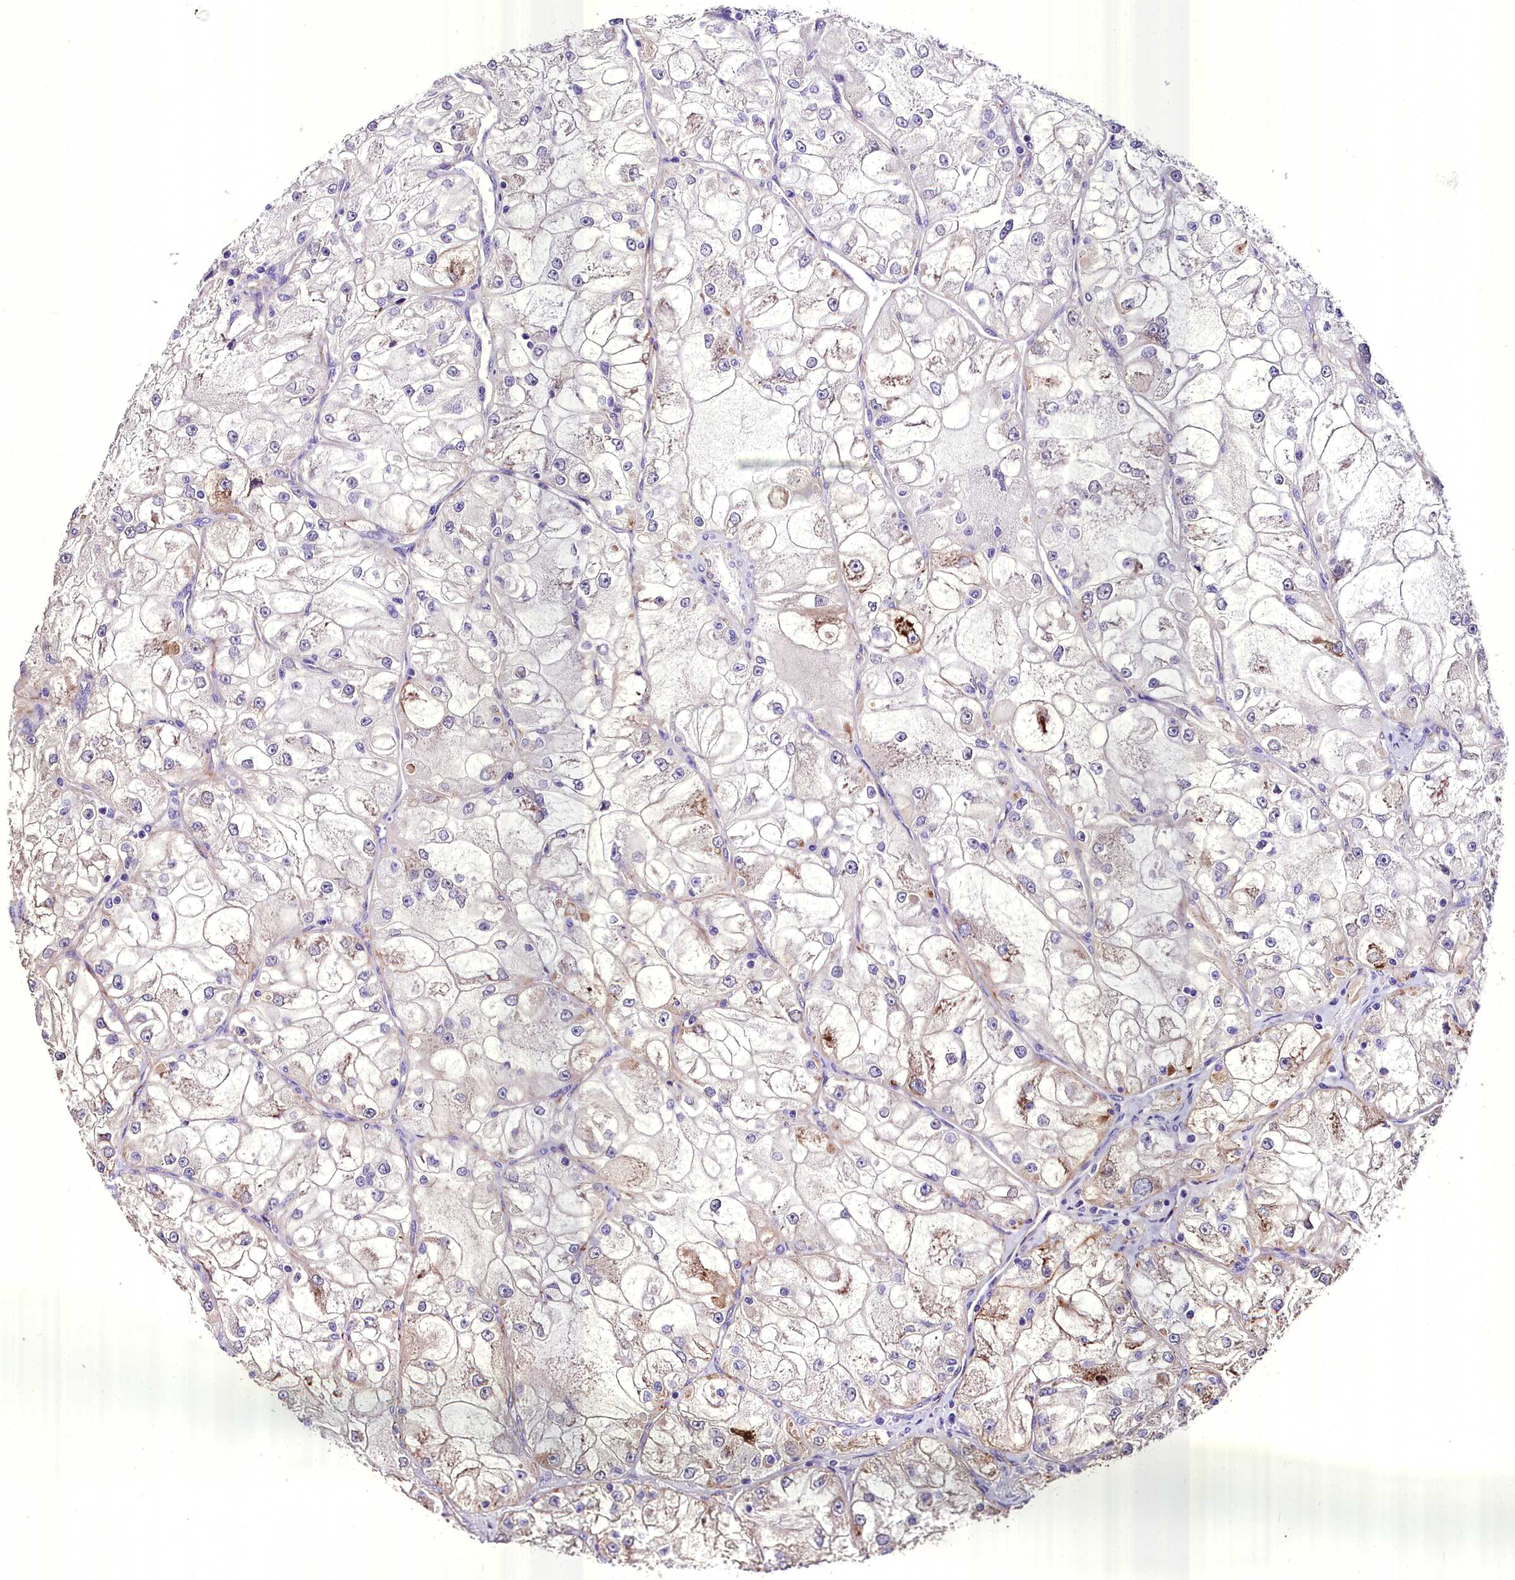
{"staining": {"intensity": "moderate", "quantity": "<25%", "location": "cytoplasmic/membranous"}, "tissue": "renal cancer", "cell_type": "Tumor cells", "image_type": "cancer", "snomed": [{"axis": "morphology", "description": "Adenocarcinoma, NOS"}, {"axis": "topography", "description": "Kidney"}], "caption": "Immunohistochemical staining of adenocarcinoma (renal) exhibits moderate cytoplasmic/membranous protein staining in about <25% of tumor cells.", "gene": "MS4A18", "patient": {"sex": "female", "age": 72}}